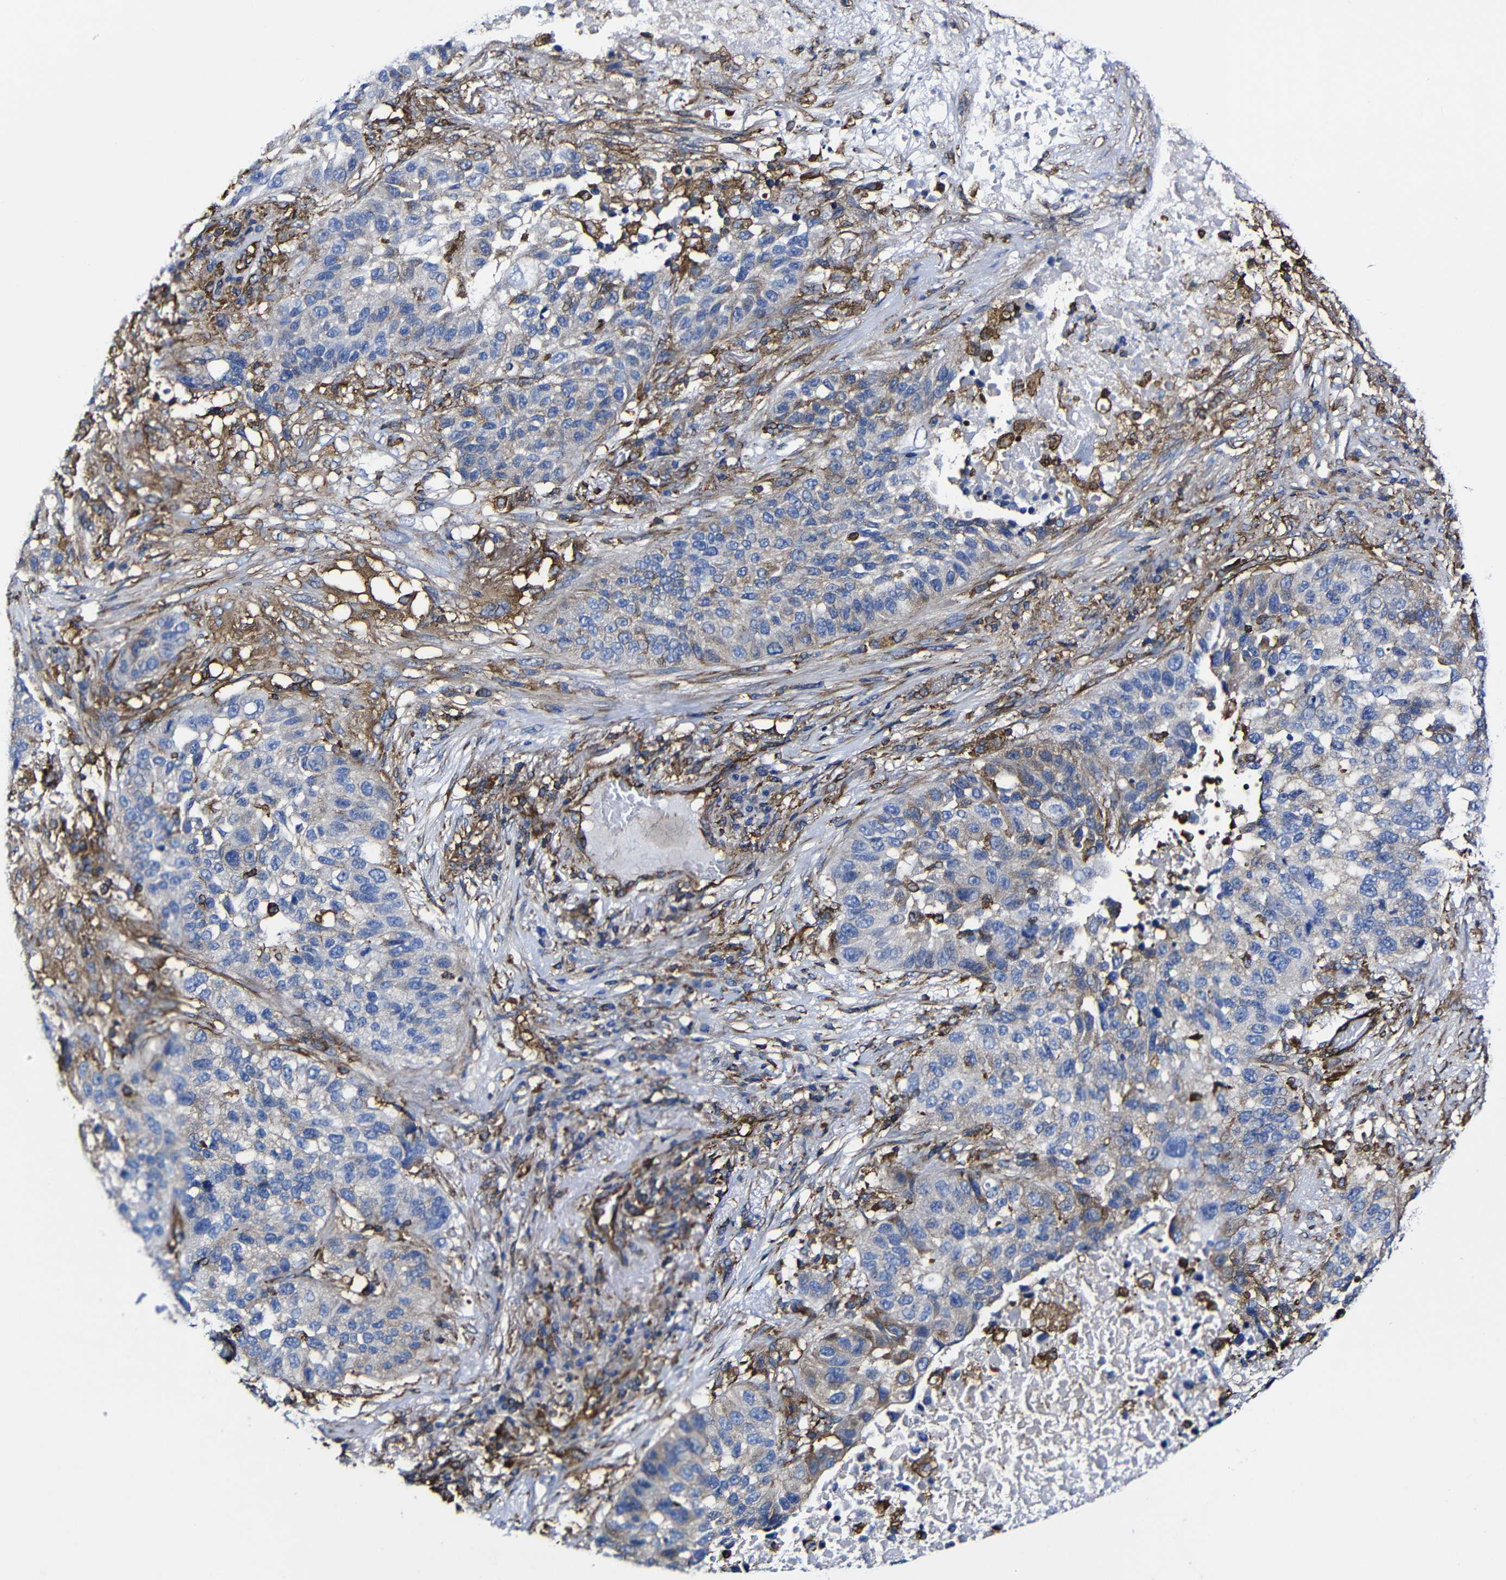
{"staining": {"intensity": "weak", "quantity": "<25%", "location": "cytoplasmic/membranous"}, "tissue": "lung cancer", "cell_type": "Tumor cells", "image_type": "cancer", "snomed": [{"axis": "morphology", "description": "Squamous cell carcinoma, NOS"}, {"axis": "topography", "description": "Lung"}], "caption": "Lung cancer (squamous cell carcinoma) was stained to show a protein in brown. There is no significant positivity in tumor cells.", "gene": "MSN", "patient": {"sex": "male", "age": 57}}